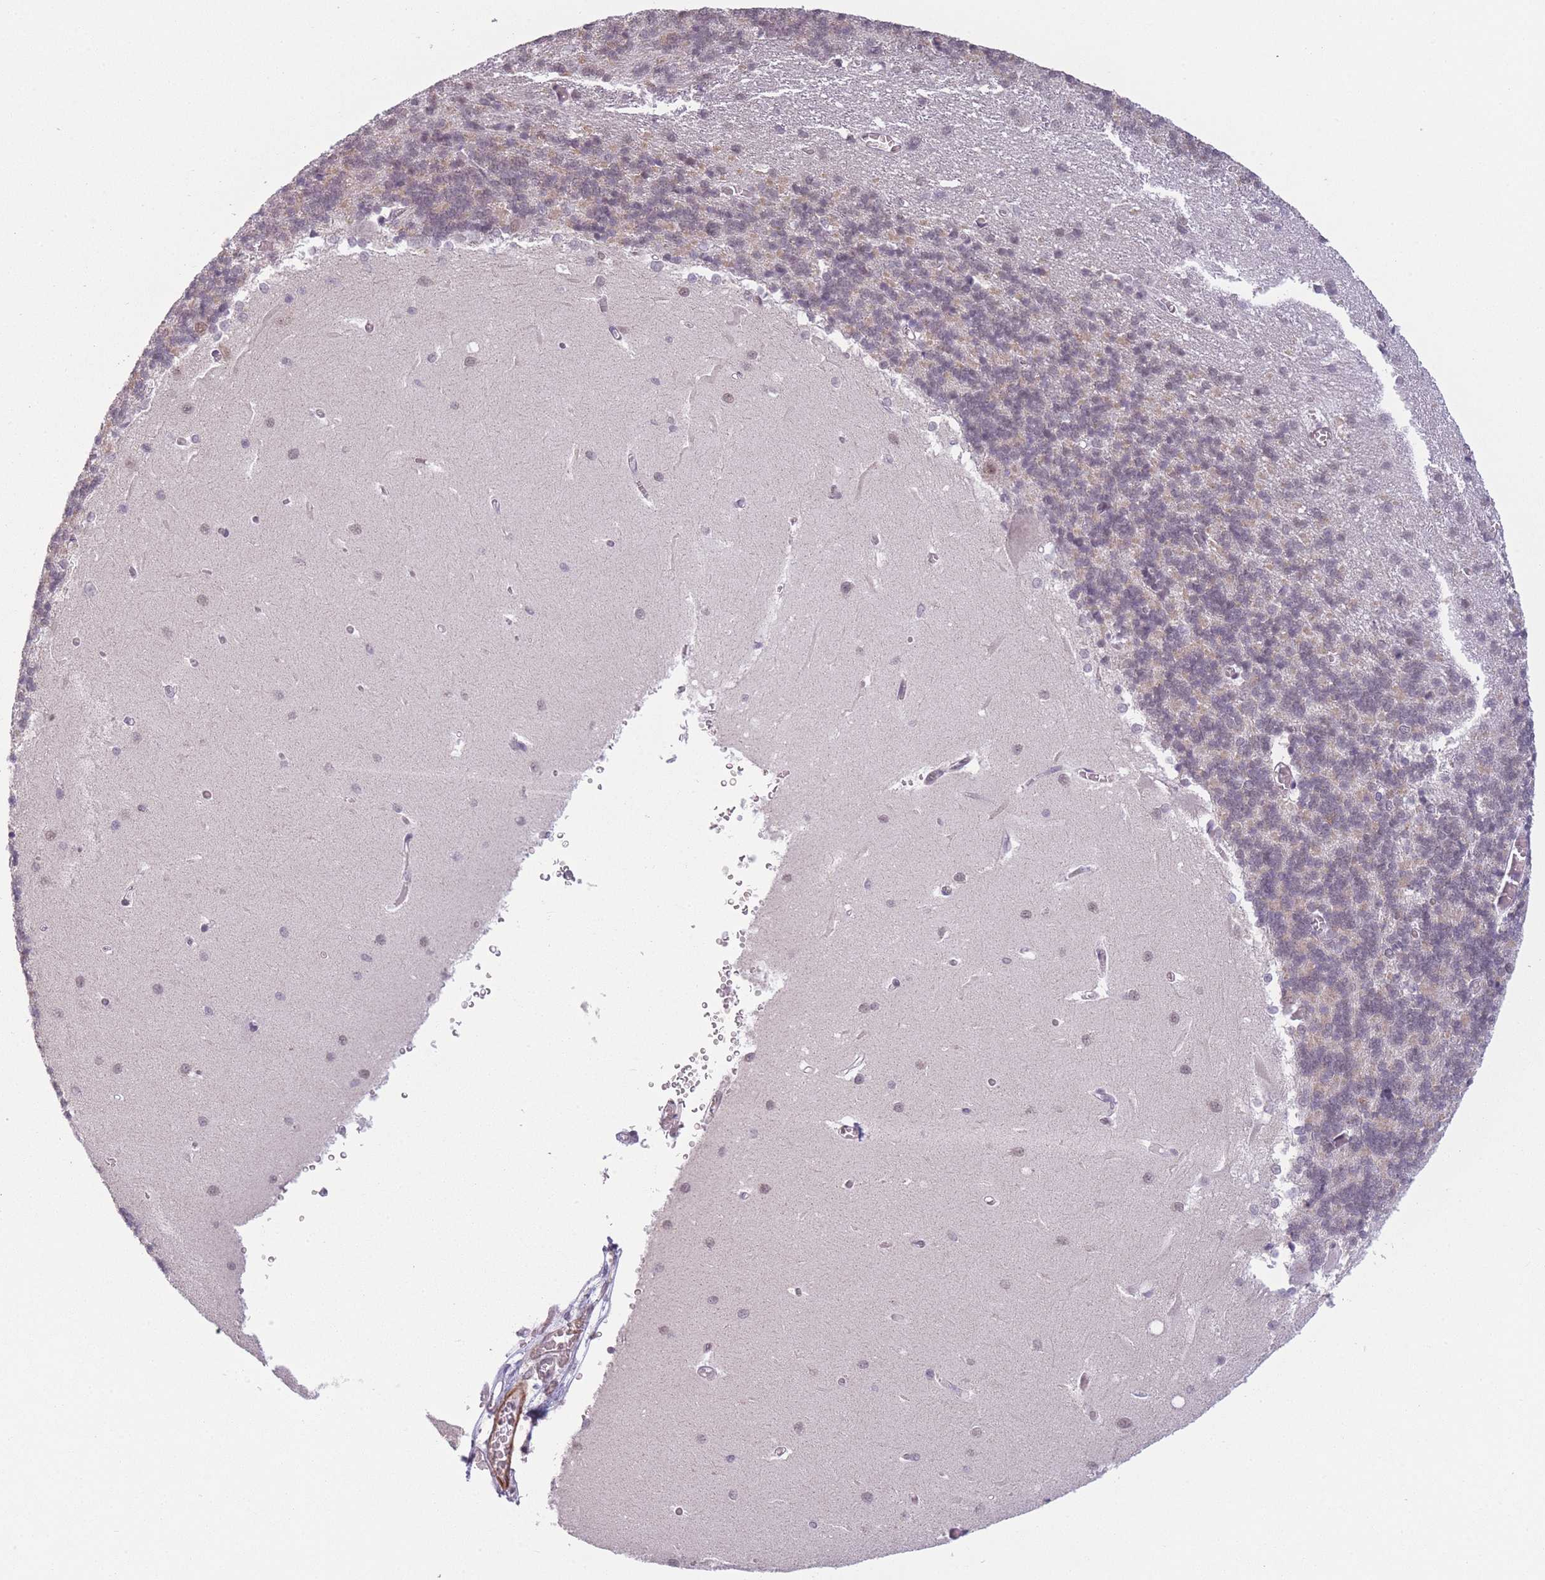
{"staining": {"intensity": "weak", "quantity": "25%-75%", "location": "cytoplasmic/membranous"}, "tissue": "cerebellum", "cell_type": "Cells in granular layer", "image_type": "normal", "snomed": [{"axis": "morphology", "description": "Normal tissue, NOS"}, {"axis": "topography", "description": "Cerebellum"}], "caption": "This is an image of IHC staining of normal cerebellum, which shows weak expression in the cytoplasmic/membranous of cells in granular layer.", "gene": "SIN3B", "patient": {"sex": "male", "age": 37}}